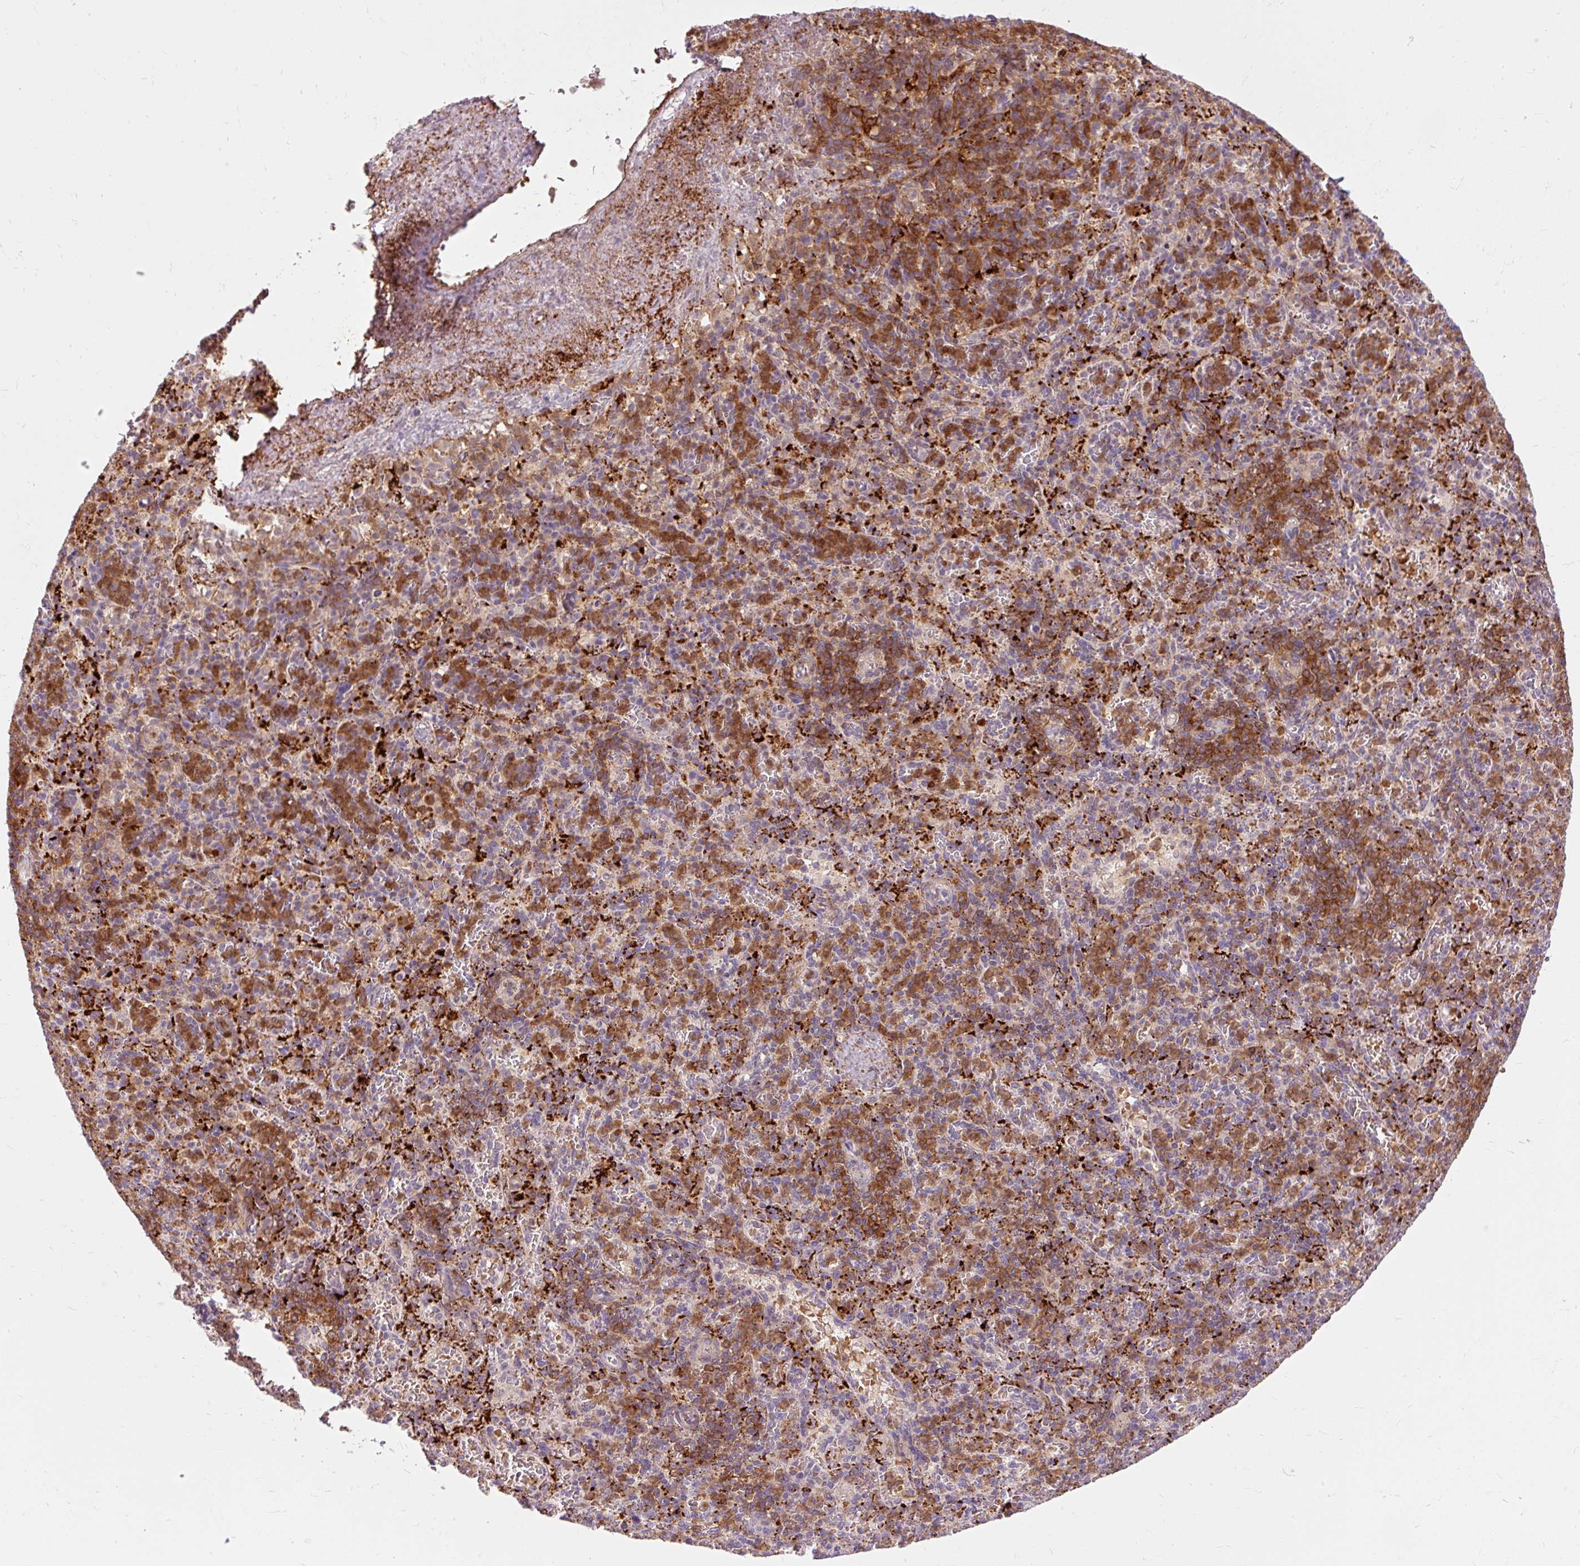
{"staining": {"intensity": "moderate", "quantity": "25%-75%", "location": "cytoplasmic/membranous"}, "tissue": "spleen", "cell_type": "Cells in red pulp", "image_type": "normal", "snomed": [{"axis": "morphology", "description": "Normal tissue, NOS"}, {"axis": "topography", "description": "Spleen"}], "caption": "A brown stain shows moderate cytoplasmic/membranous positivity of a protein in cells in red pulp of normal spleen. (DAB = brown stain, brightfield microscopy at high magnification).", "gene": "CEBPZ", "patient": {"sex": "female", "age": 74}}